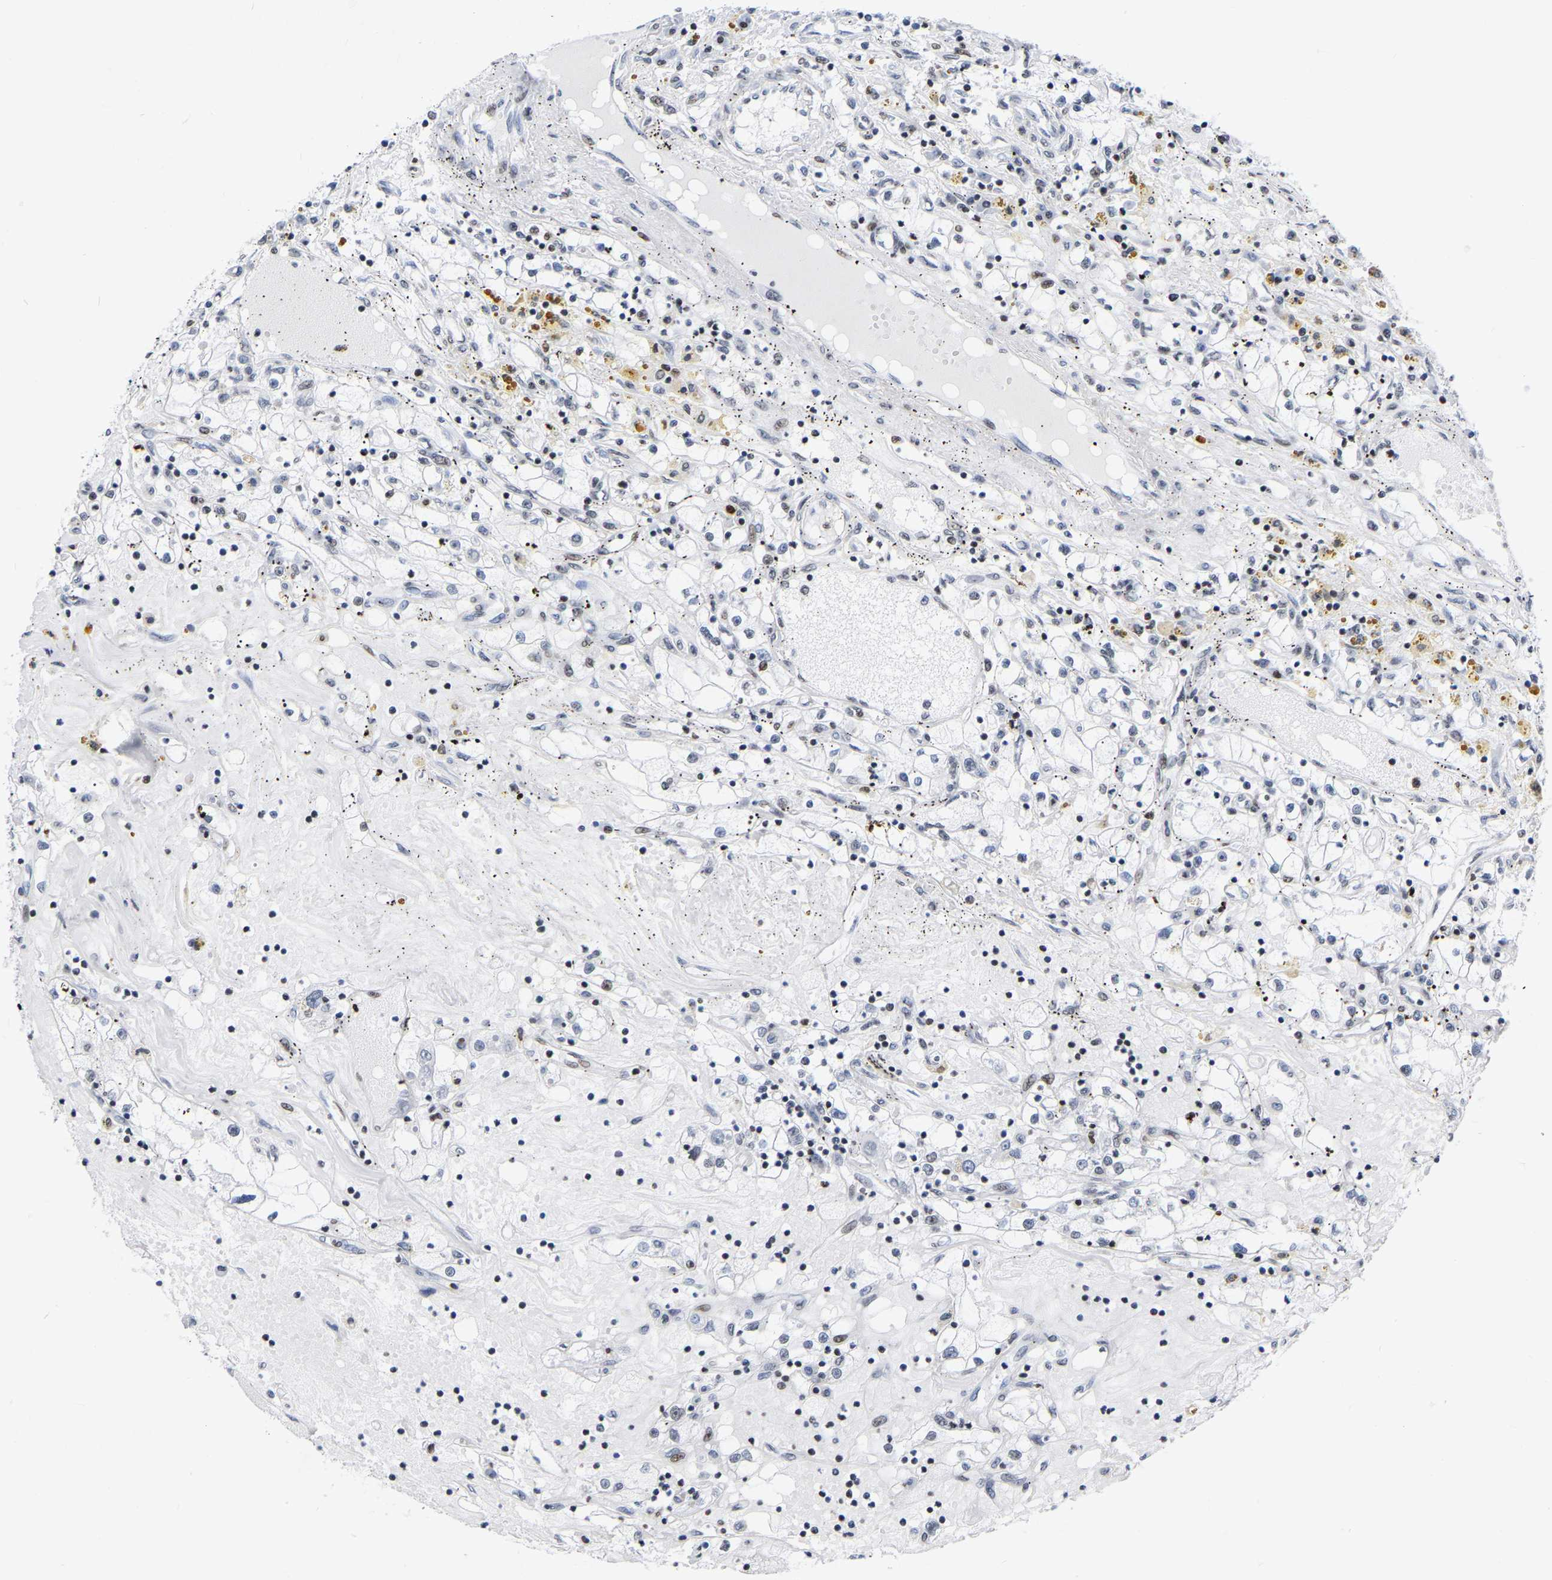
{"staining": {"intensity": "negative", "quantity": "none", "location": "none"}, "tissue": "renal cancer", "cell_type": "Tumor cells", "image_type": "cancer", "snomed": [{"axis": "morphology", "description": "Adenocarcinoma, NOS"}, {"axis": "topography", "description": "Kidney"}], "caption": "Immunohistochemical staining of renal adenocarcinoma exhibits no significant expression in tumor cells.", "gene": "PRCC", "patient": {"sex": "male", "age": 56}}